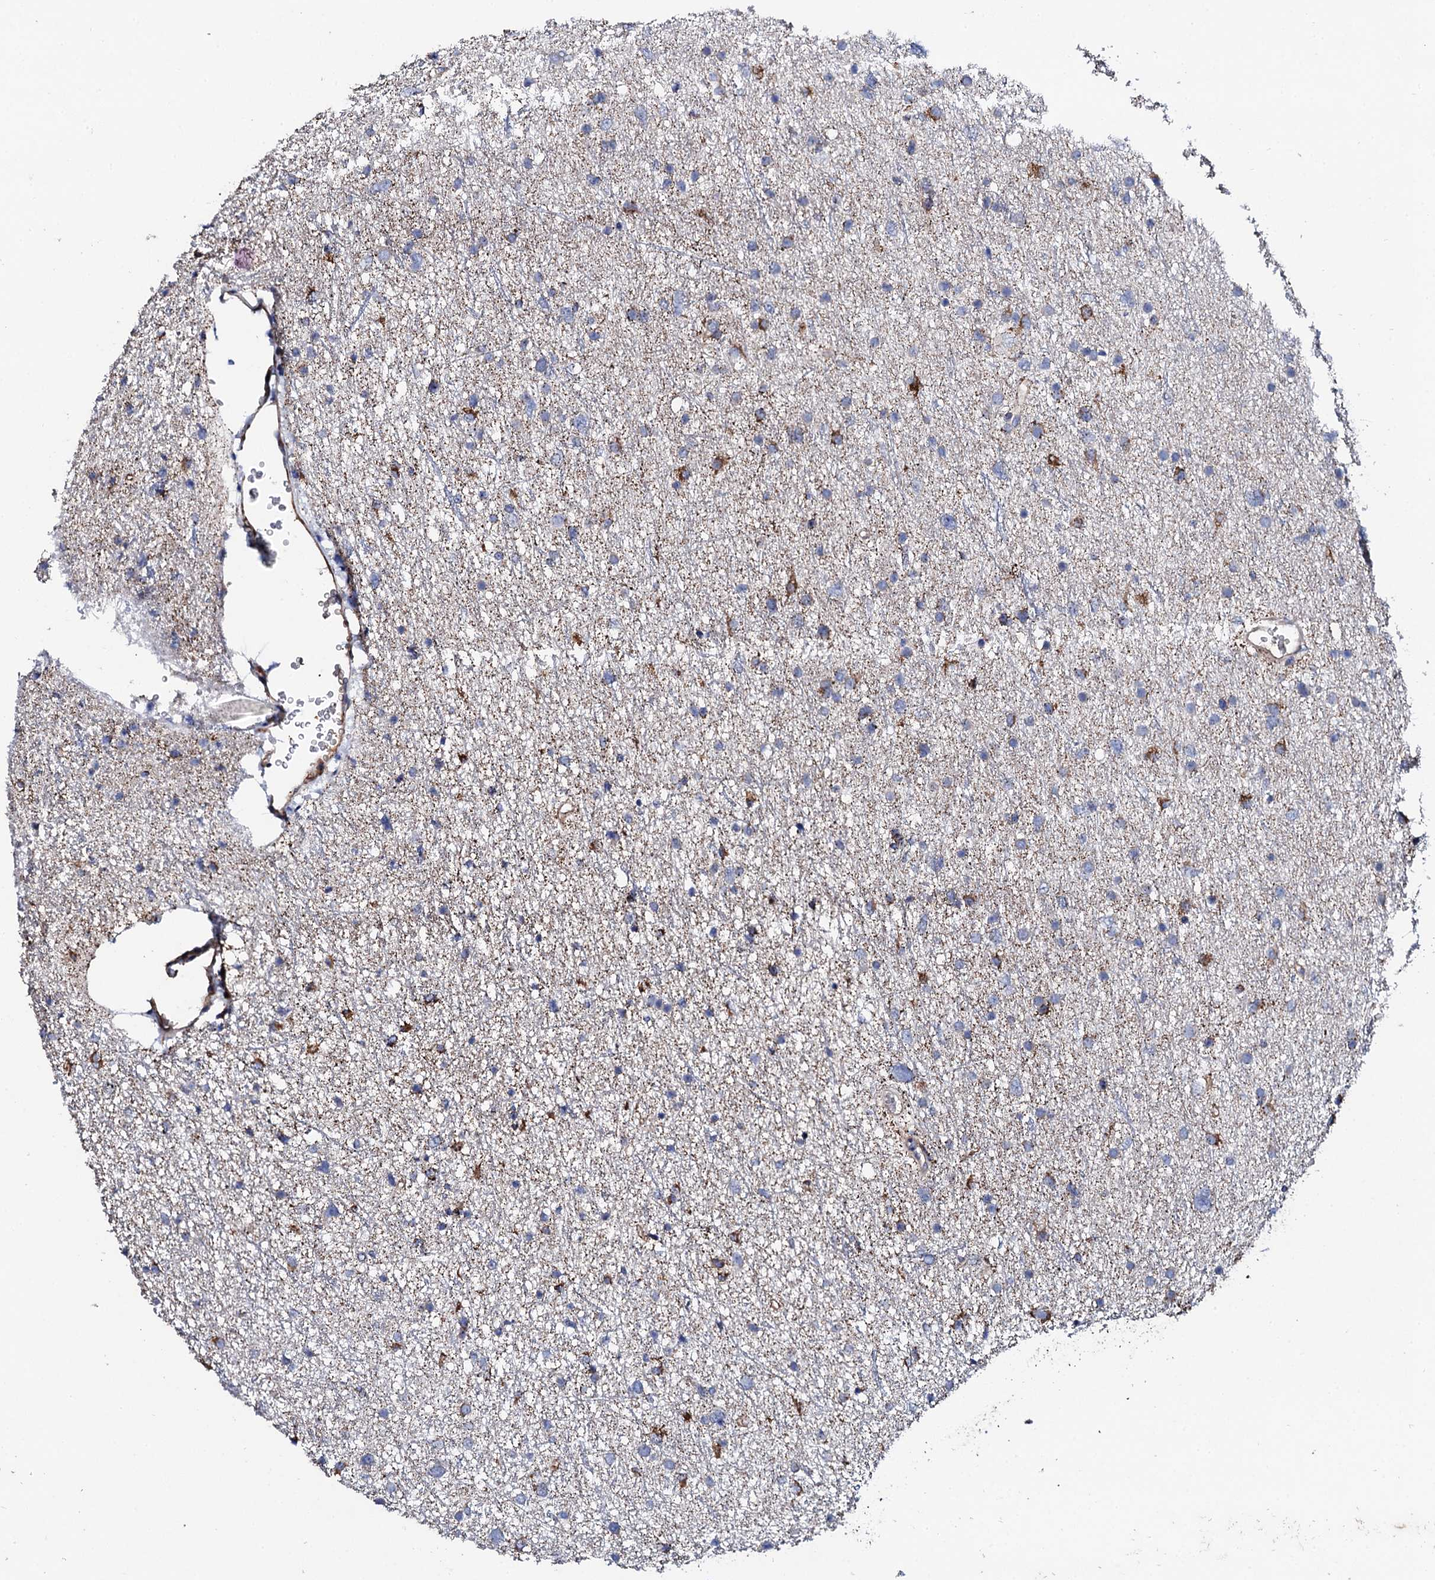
{"staining": {"intensity": "strong", "quantity": "<25%", "location": "cytoplasmic/membranous"}, "tissue": "glioma", "cell_type": "Tumor cells", "image_type": "cancer", "snomed": [{"axis": "morphology", "description": "Glioma, malignant, Low grade"}, {"axis": "topography", "description": "Cerebral cortex"}], "caption": "The immunohistochemical stain shows strong cytoplasmic/membranous staining in tumor cells of glioma tissue.", "gene": "DBX1", "patient": {"sex": "female", "age": 39}}